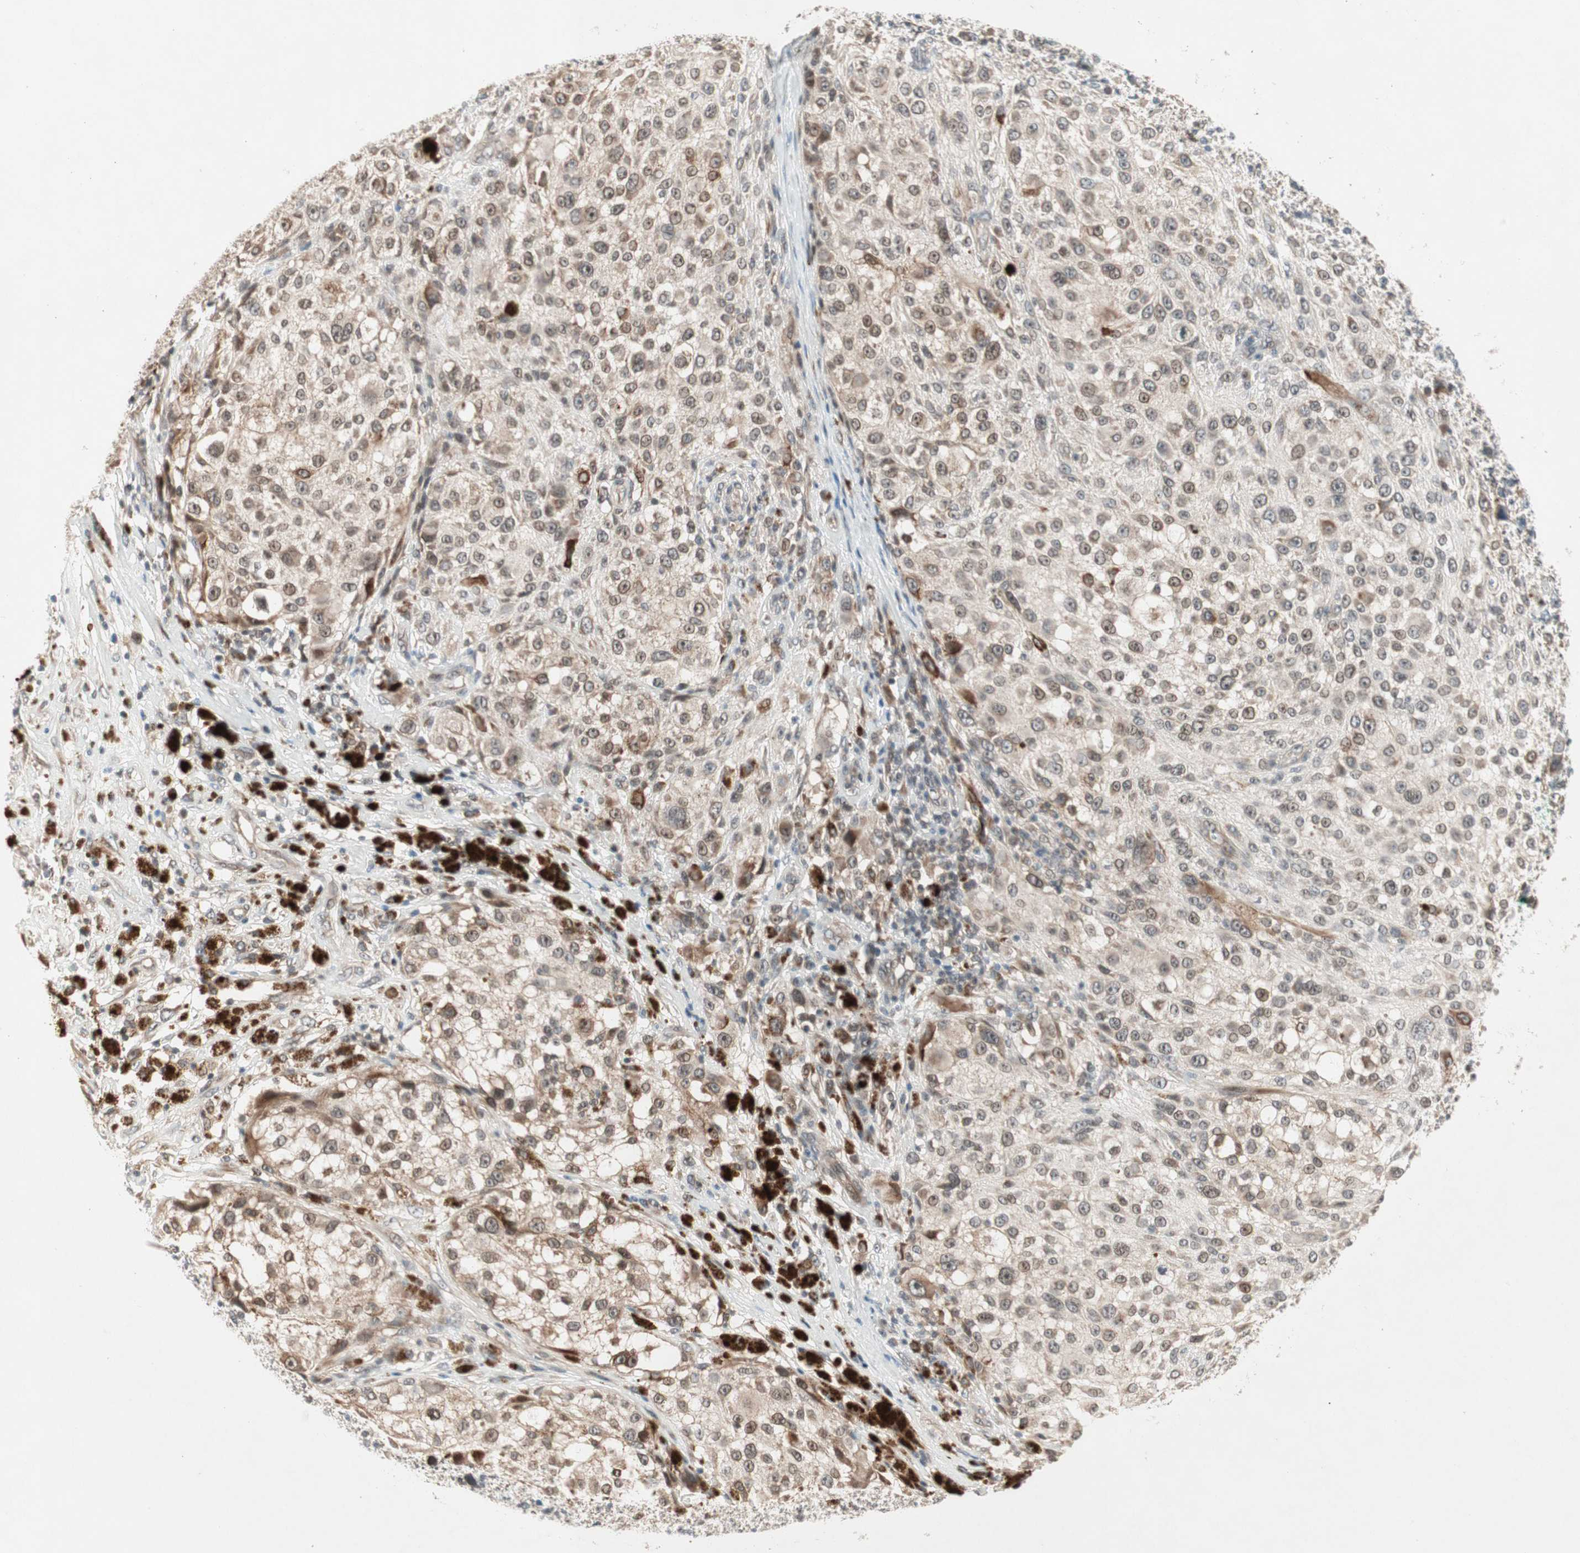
{"staining": {"intensity": "moderate", "quantity": "25%-75%", "location": "cytoplasmic/membranous,nuclear"}, "tissue": "melanoma", "cell_type": "Tumor cells", "image_type": "cancer", "snomed": [{"axis": "morphology", "description": "Necrosis, NOS"}, {"axis": "morphology", "description": "Malignant melanoma, NOS"}, {"axis": "topography", "description": "Skin"}], "caption": "Tumor cells reveal medium levels of moderate cytoplasmic/membranous and nuclear positivity in about 25%-75% of cells in human melanoma. (Brightfield microscopy of DAB IHC at high magnification).", "gene": "PGBD1", "patient": {"sex": "female", "age": 87}}